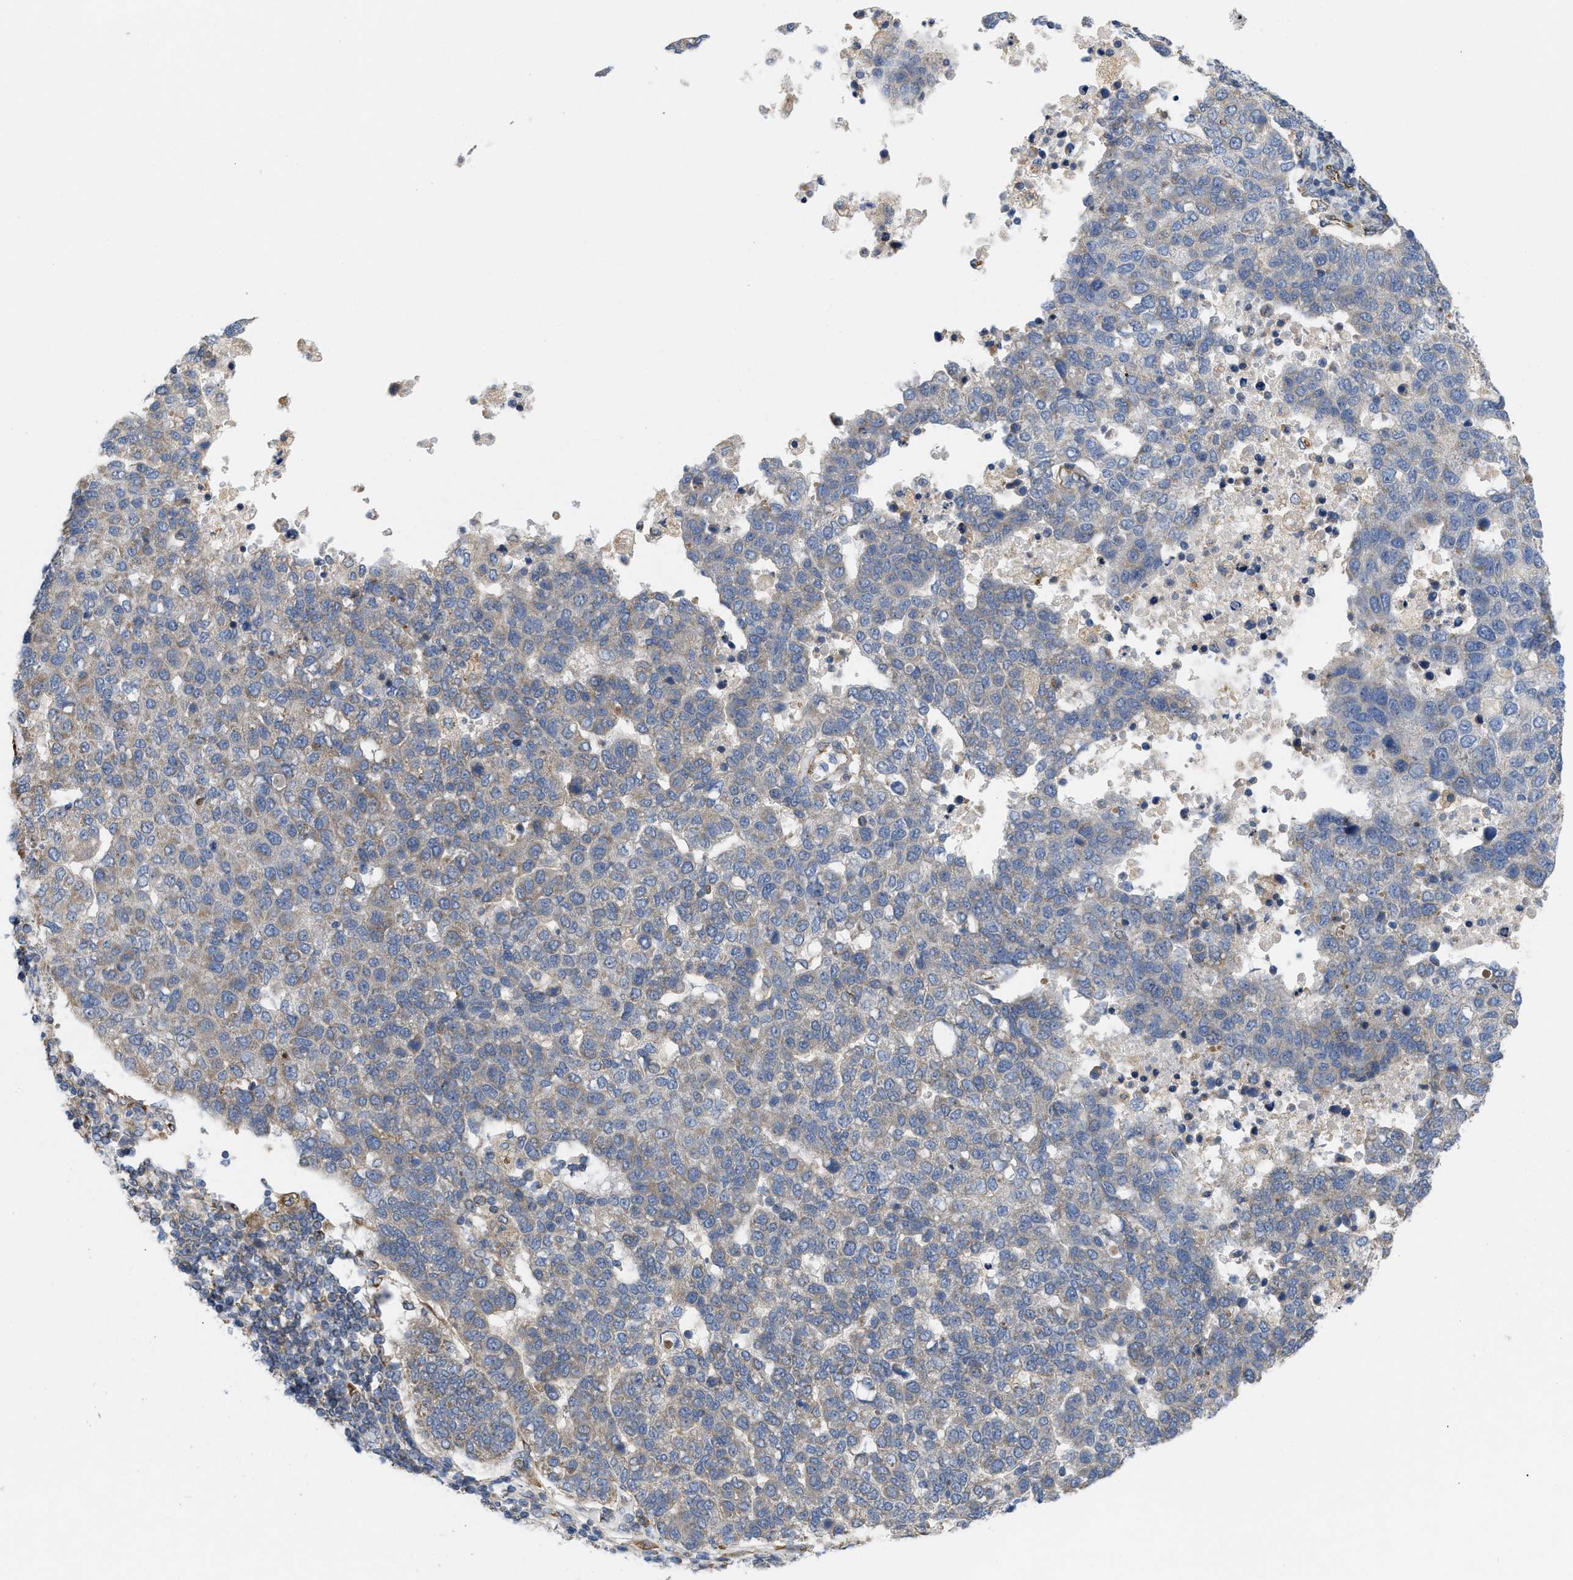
{"staining": {"intensity": "weak", "quantity": "<25%", "location": "cytoplasmic/membranous"}, "tissue": "pancreatic cancer", "cell_type": "Tumor cells", "image_type": "cancer", "snomed": [{"axis": "morphology", "description": "Adenocarcinoma, NOS"}, {"axis": "topography", "description": "Pancreas"}], "caption": "IHC histopathology image of neoplastic tissue: pancreatic cancer stained with DAB demonstrates no significant protein staining in tumor cells.", "gene": "EOGT", "patient": {"sex": "female", "age": 61}}